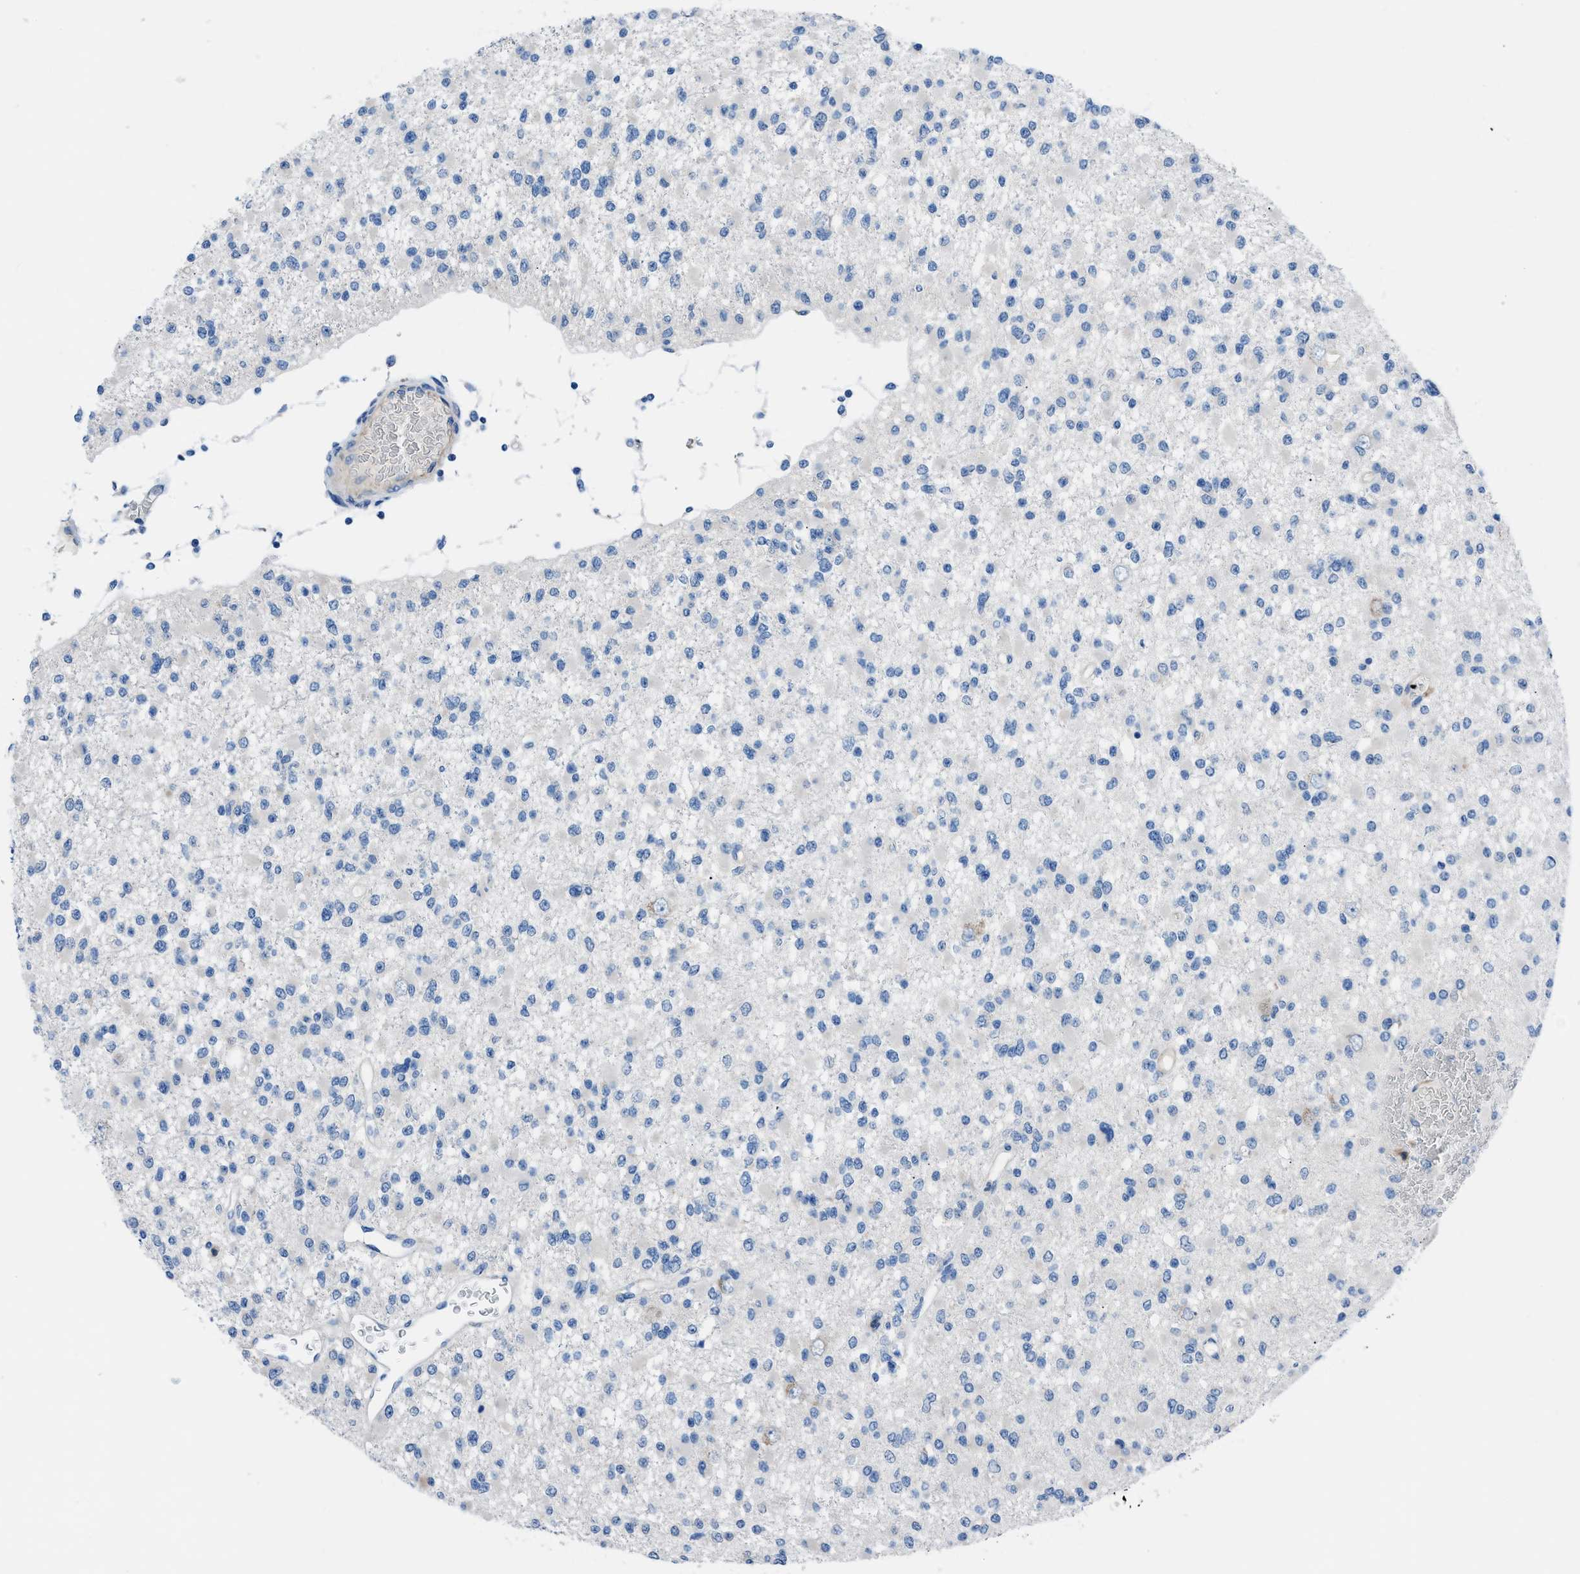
{"staining": {"intensity": "negative", "quantity": "none", "location": "none"}, "tissue": "glioma", "cell_type": "Tumor cells", "image_type": "cancer", "snomed": [{"axis": "morphology", "description": "Glioma, malignant, Low grade"}, {"axis": "topography", "description": "Brain"}], "caption": "High magnification brightfield microscopy of malignant glioma (low-grade) stained with DAB (3,3'-diaminobenzidine) (brown) and counterstained with hematoxylin (blue): tumor cells show no significant expression.", "gene": "ITPR1", "patient": {"sex": "female", "age": 22}}